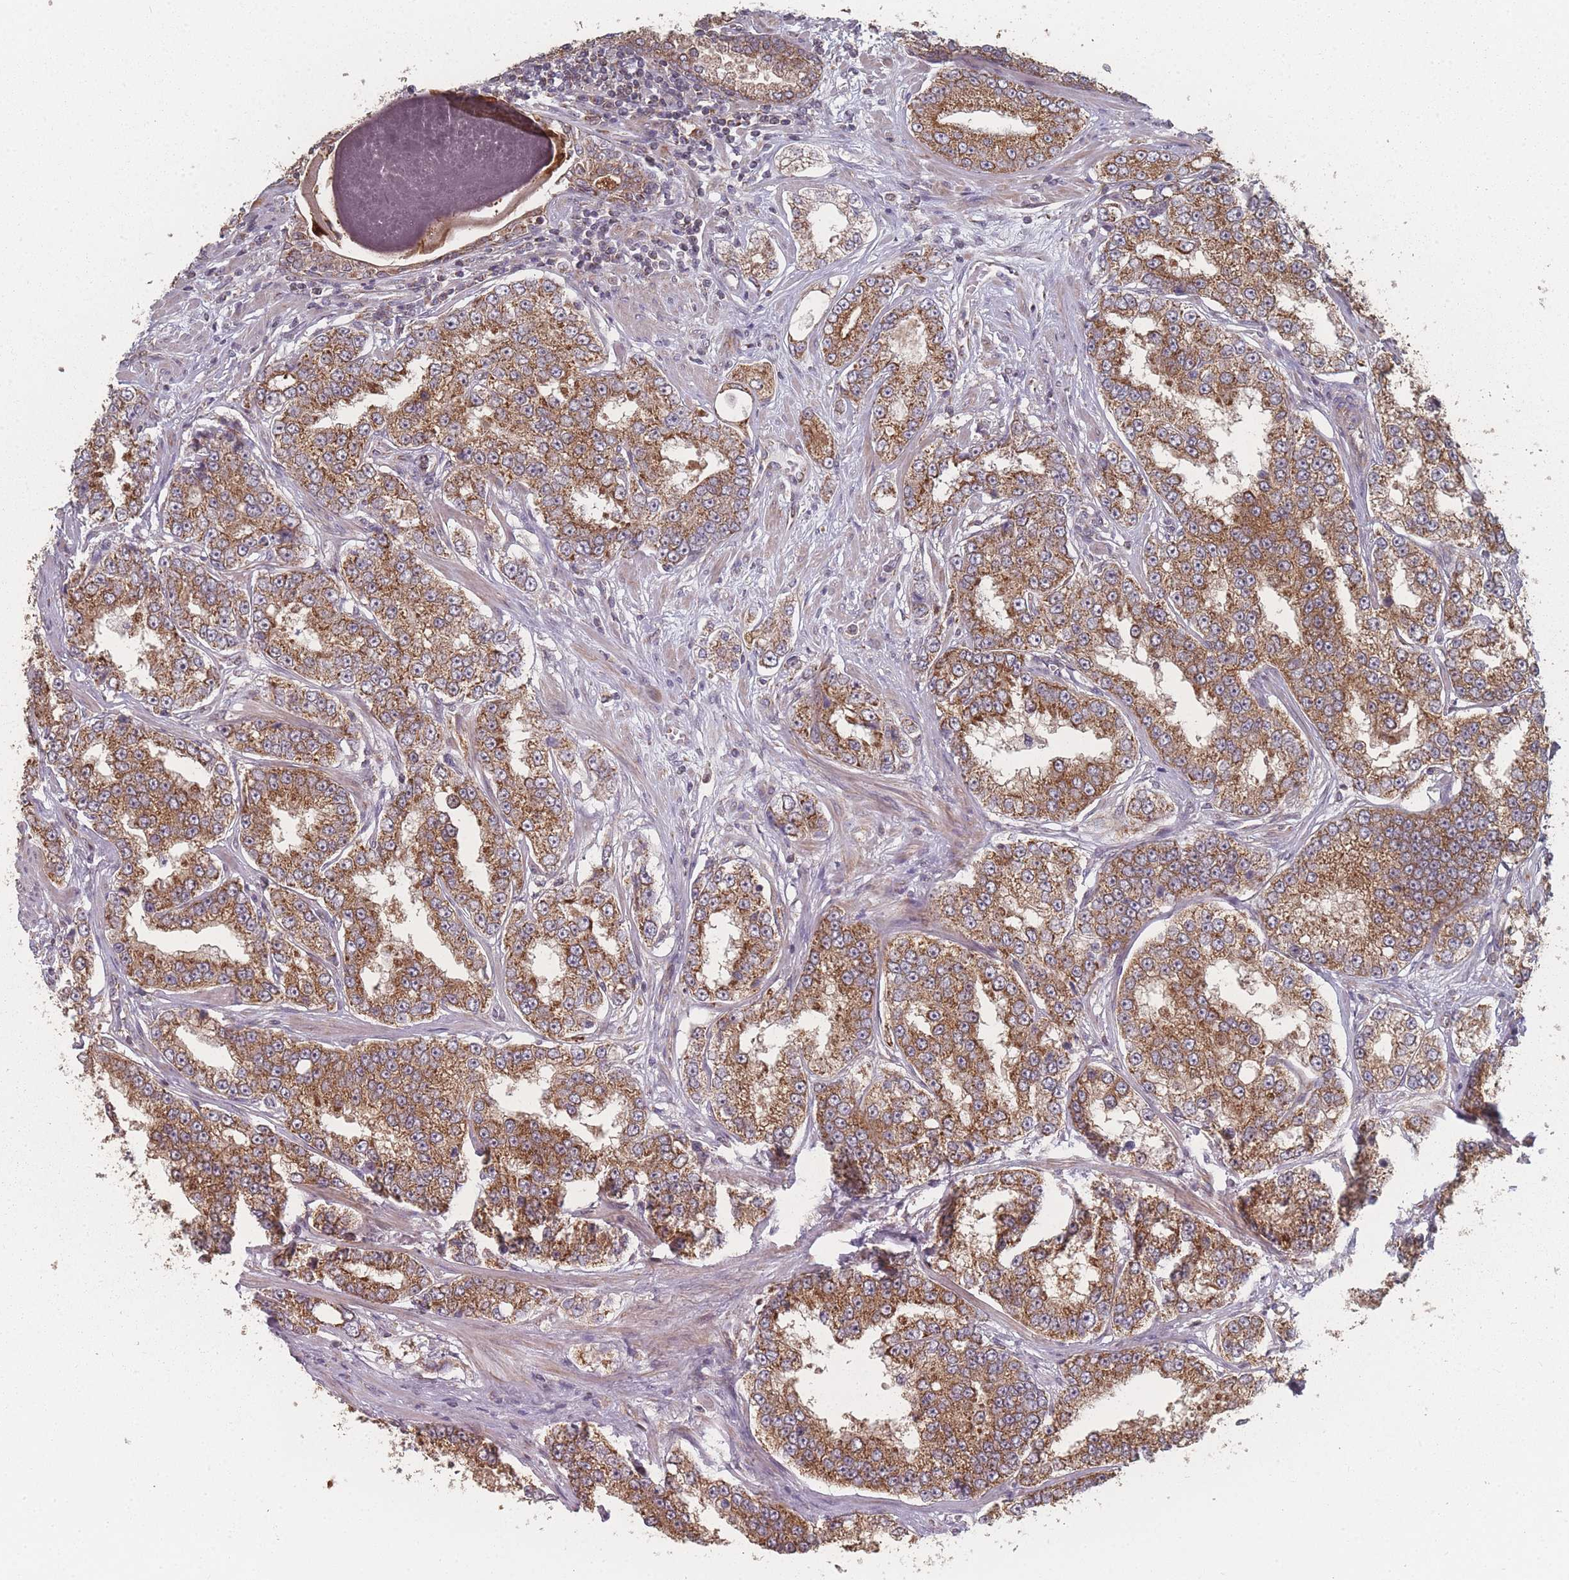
{"staining": {"intensity": "moderate", "quantity": ">75%", "location": "cytoplasmic/membranous"}, "tissue": "prostate cancer", "cell_type": "Tumor cells", "image_type": "cancer", "snomed": [{"axis": "morphology", "description": "Normal tissue, NOS"}, {"axis": "morphology", "description": "Adenocarcinoma, High grade"}, {"axis": "topography", "description": "Prostate"}], "caption": "Protein expression analysis of high-grade adenocarcinoma (prostate) shows moderate cytoplasmic/membranous positivity in approximately >75% of tumor cells. (DAB (3,3'-diaminobenzidine) IHC with brightfield microscopy, high magnification).", "gene": "PSMB3", "patient": {"sex": "male", "age": 83}}